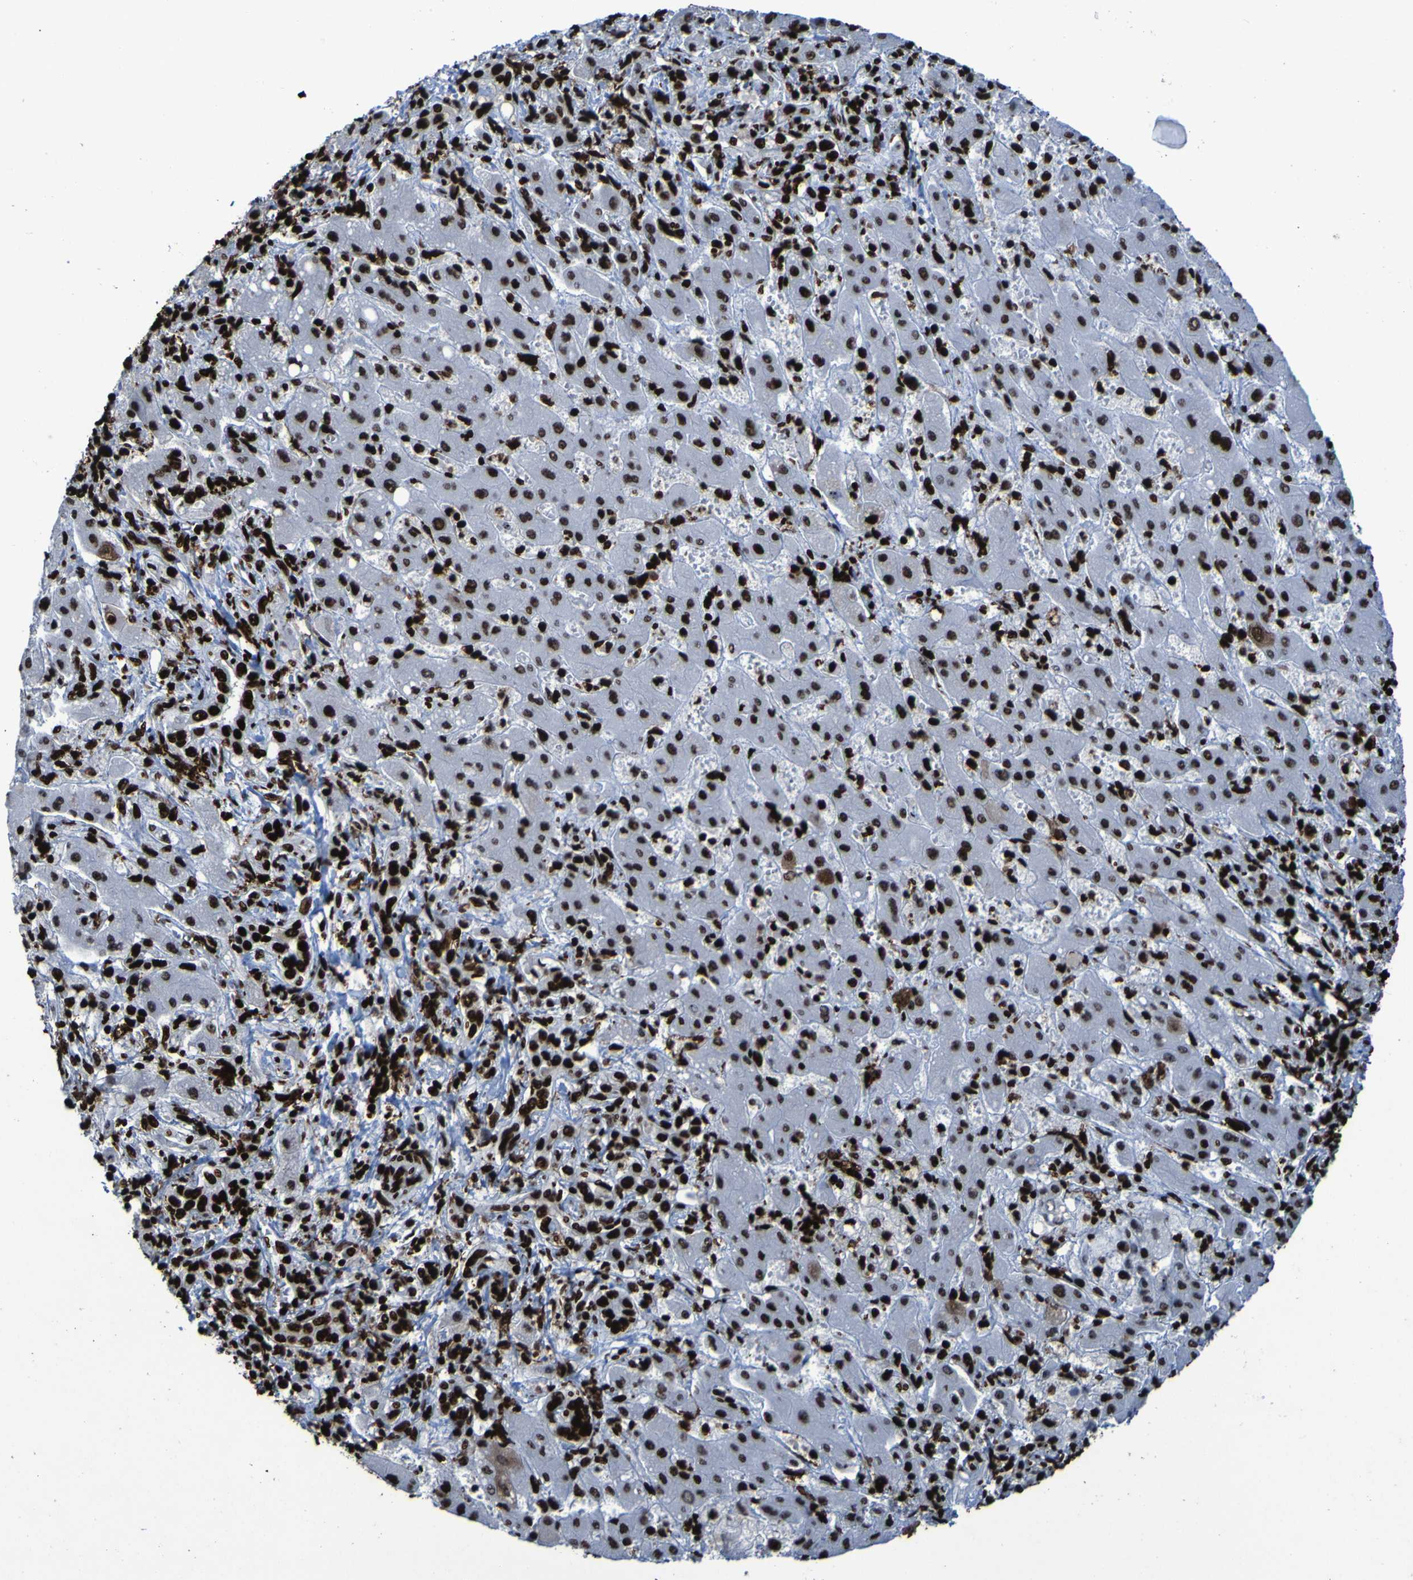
{"staining": {"intensity": "strong", "quantity": ">75%", "location": "nuclear"}, "tissue": "liver cancer", "cell_type": "Tumor cells", "image_type": "cancer", "snomed": [{"axis": "morphology", "description": "Cholangiocarcinoma"}, {"axis": "topography", "description": "Liver"}], "caption": "Immunohistochemistry (IHC) of human liver cancer demonstrates high levels of strong nuclear positivity in approximately >75% of tumor cells.", "gene": "NPM1", "patient": {"sex": "male", "age": 50}}